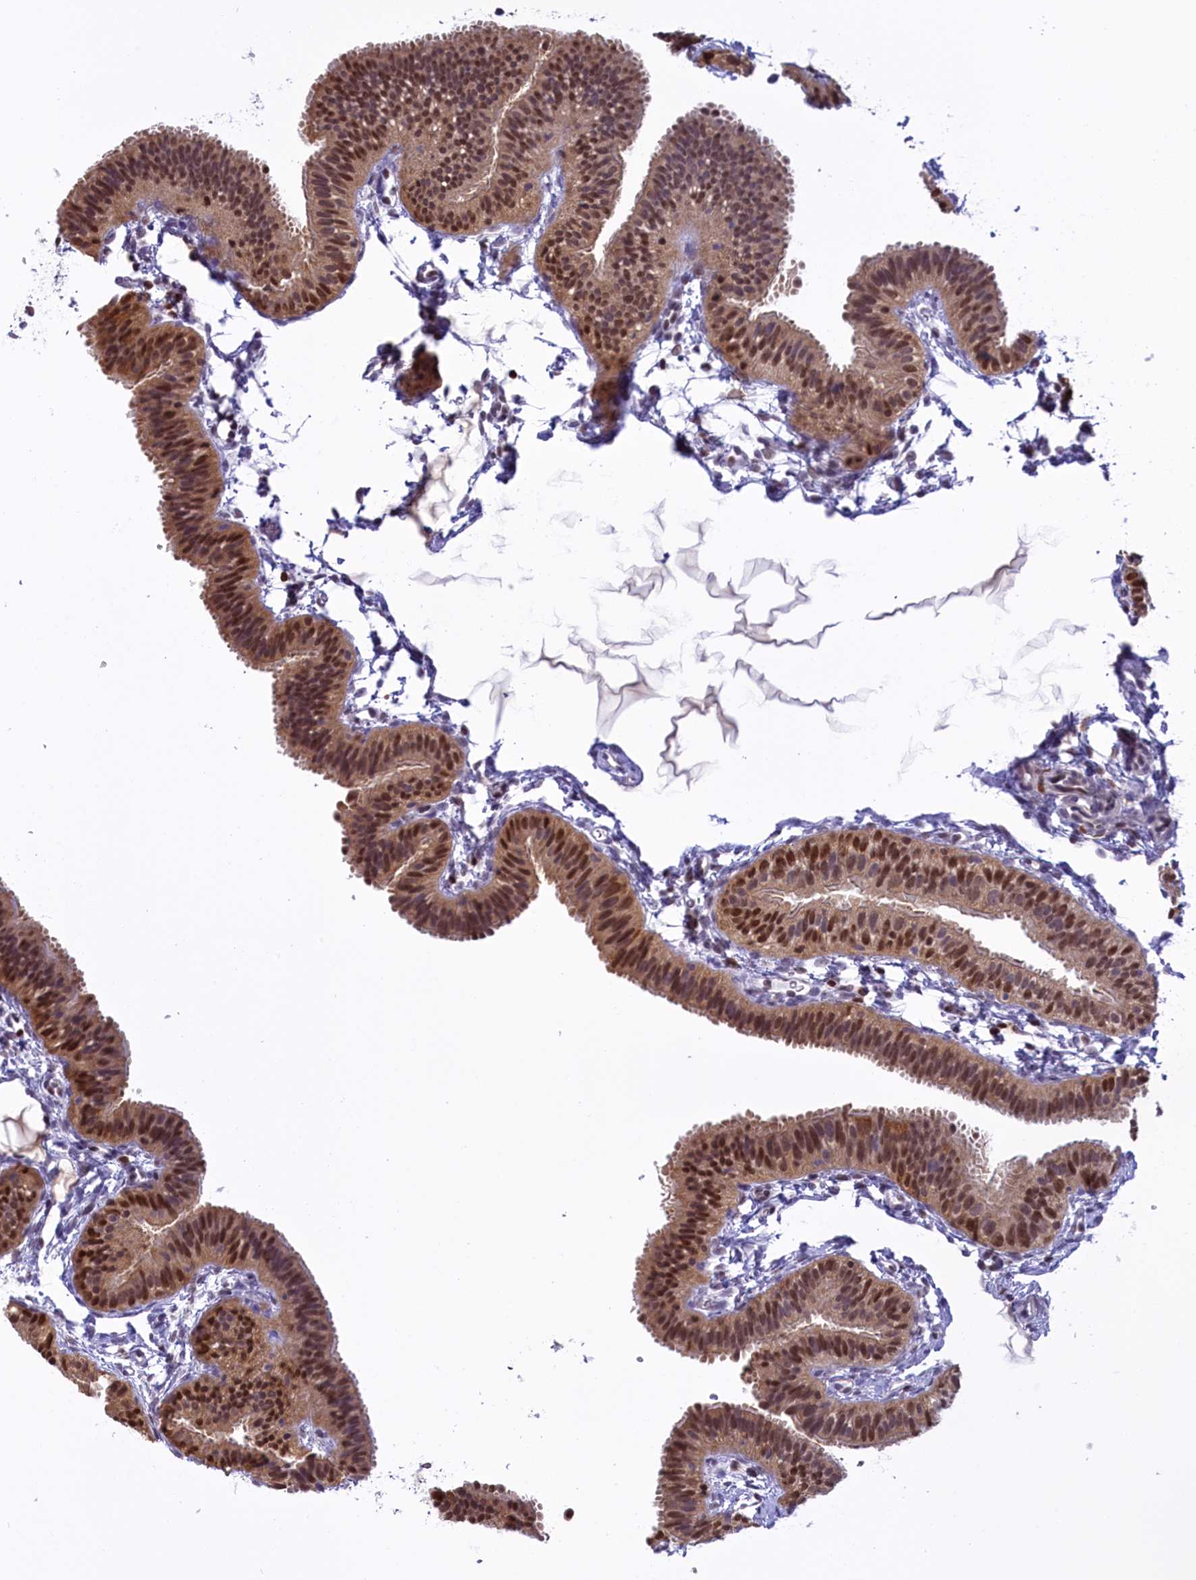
{"staining": {"intensity": "strong", "quantity": ">75%", "location": "cytoplasmic/membranous,nuclear"}, "tissue": "fallopian tube", "cell_type": "Glandular cells", "image_type": "normal", "snomed": [{"axis": "morphology", "description": "Normal tissue, NOS"}, {"axis": "topography", "description": "Fallopian tube"}], "caption": "Protein staining of normal fallopian tube demonstrates strong cytoplasmic/membranous,nuclear staining in approximately >75% of glandular cells.", "gene": "IZUMO2", "patient": {"sex": "female", "age": 35}}